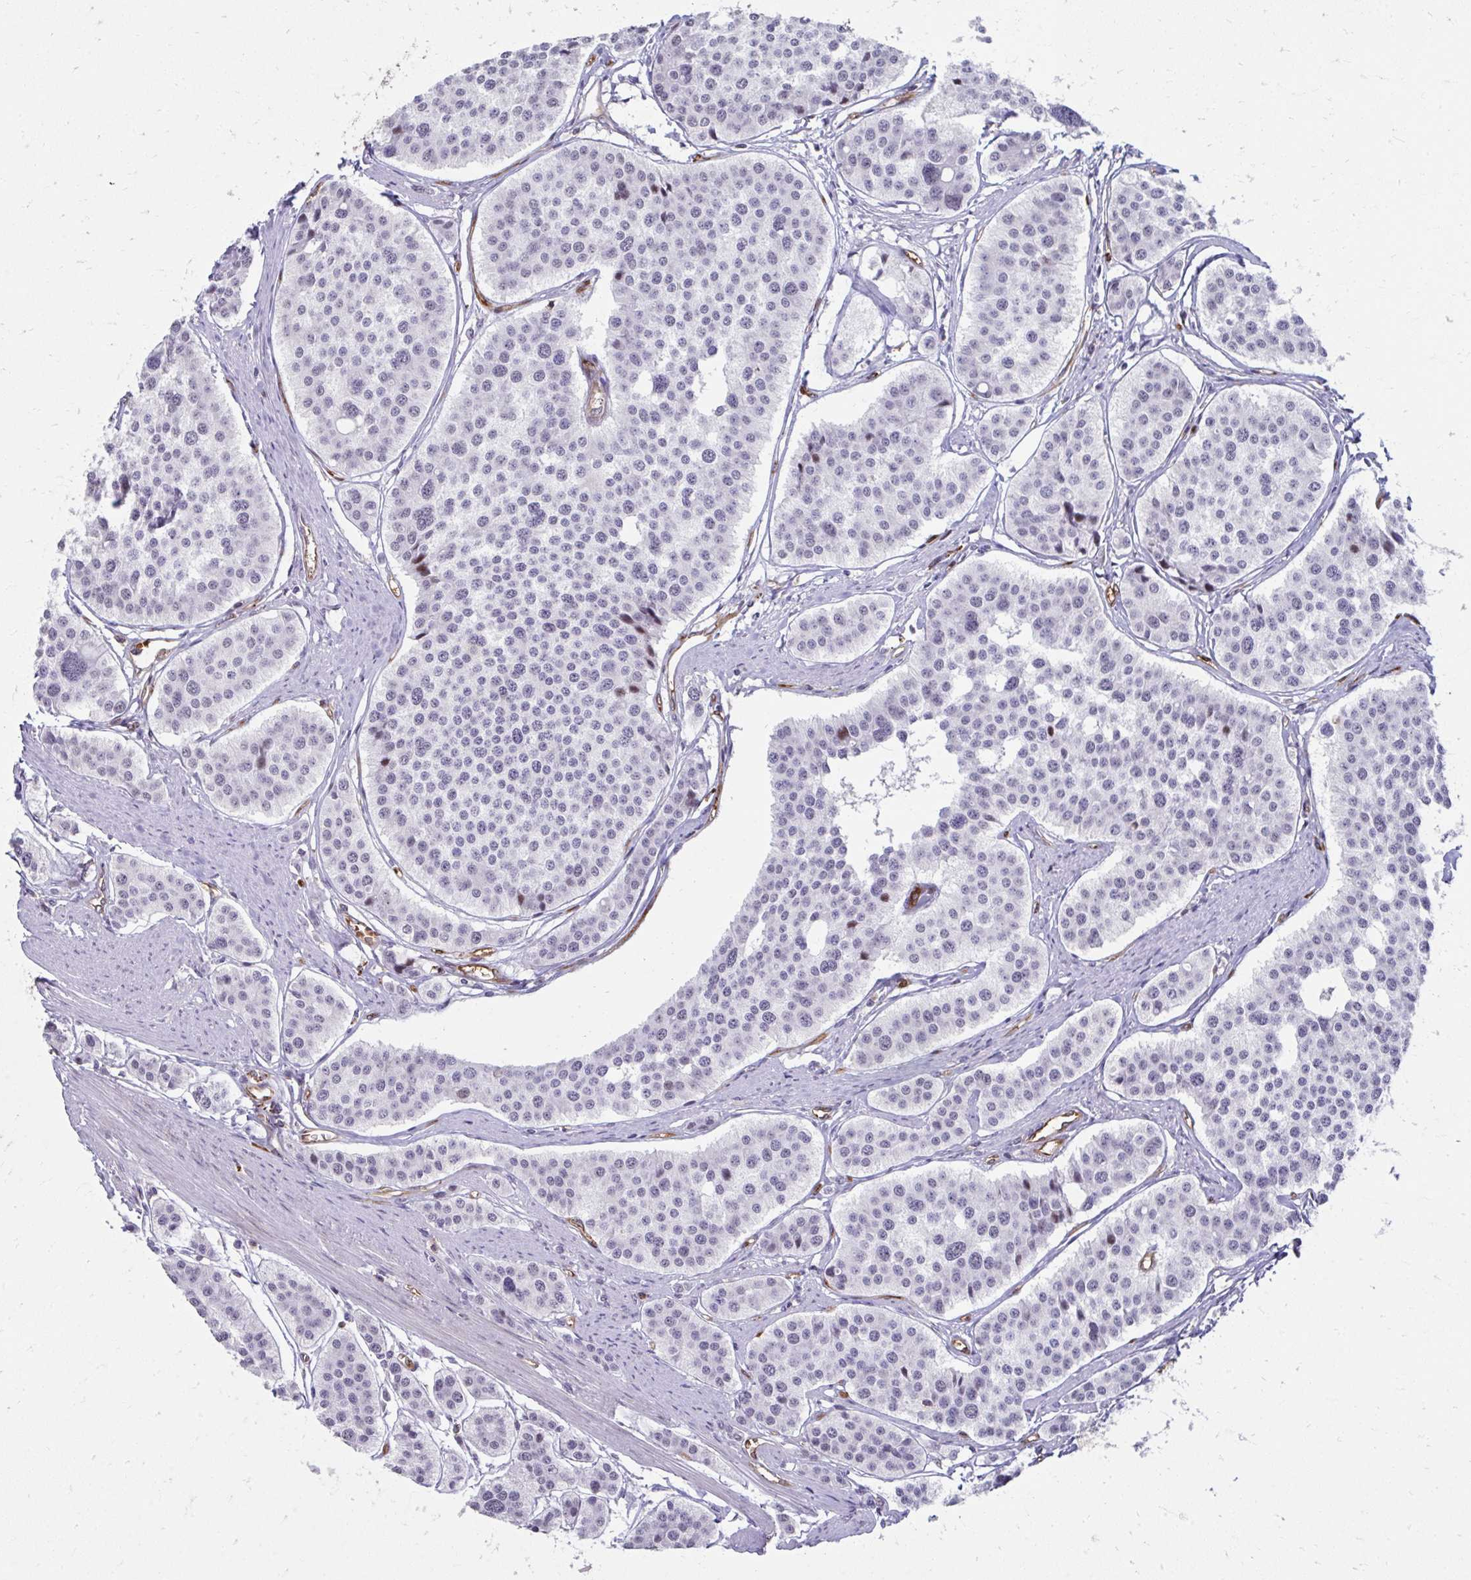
{"staining": {"intensity": "moderate", "quantity": "<25%", "location": "nuclear"}, "tissue": "carcinoid", "cell_type": "Tumor cells", "image_type": "cancer", "snomed": [{"axis": "morphology", "description": "Carcinoid, malignant, NOS"}, {"axis": "topography", "description": "Small intestine"}], "caption": "Immunohistochemical staining of carcinoid (malignant) demonstrates moderate nuclear protein expression in approximately <25% of tumor cells.", "gene": "FOXN3", "patient": {"sex": "male", "age": 60}}